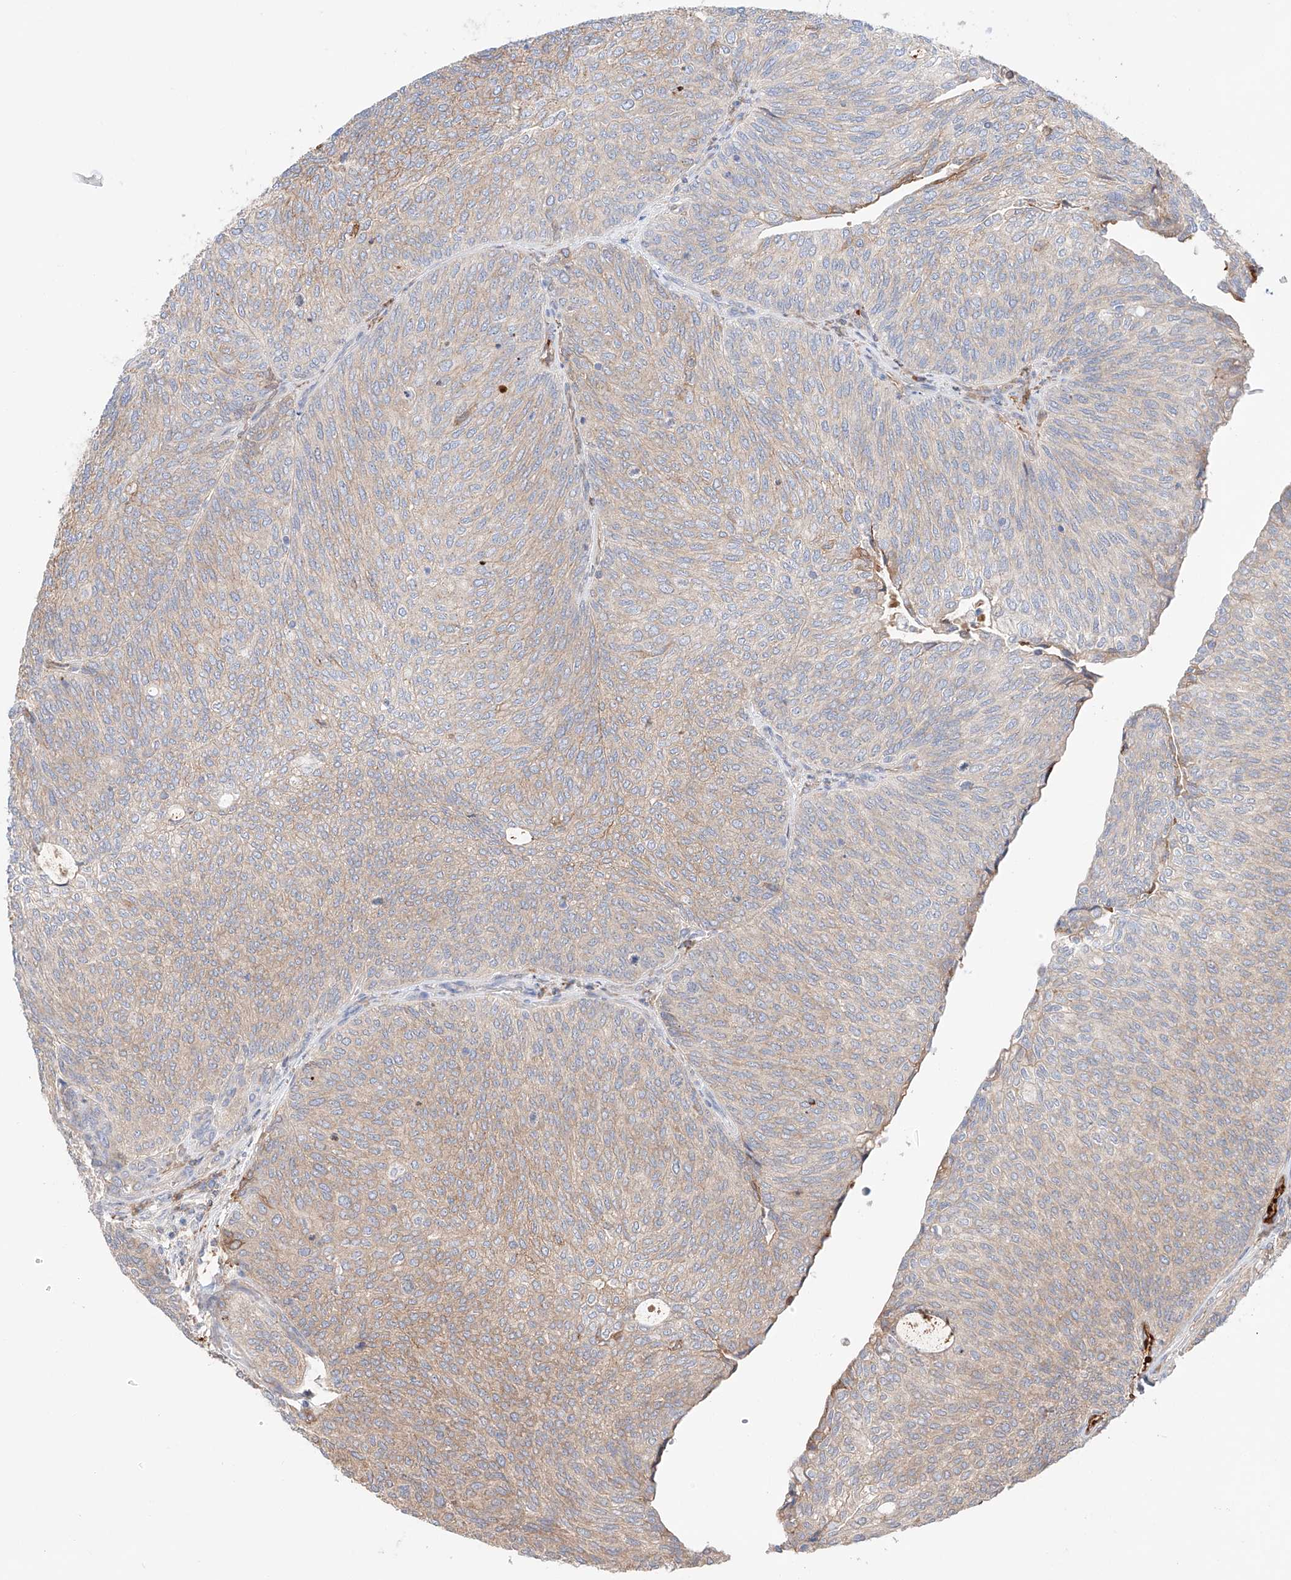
{"staining": {"intensity": "weak", "quantity": "<25%", "location": "cytoplasmic/membranous"}, "tissue": "urothelial cancer", "cell_type": "Tumor cells", "image_type": "cancer", "snomed": [{"axis": "morphology", "description": "Urothelial carcinoma, Low grade"}, {"axis": "topography", "description": "Urinary bladder"}], "caption": "Tumor cells show no significant protein expression in low-grade urothelial carcinoma.", "gene": "PGGT1B", "patient": {"sex": "female", "age": 79}}